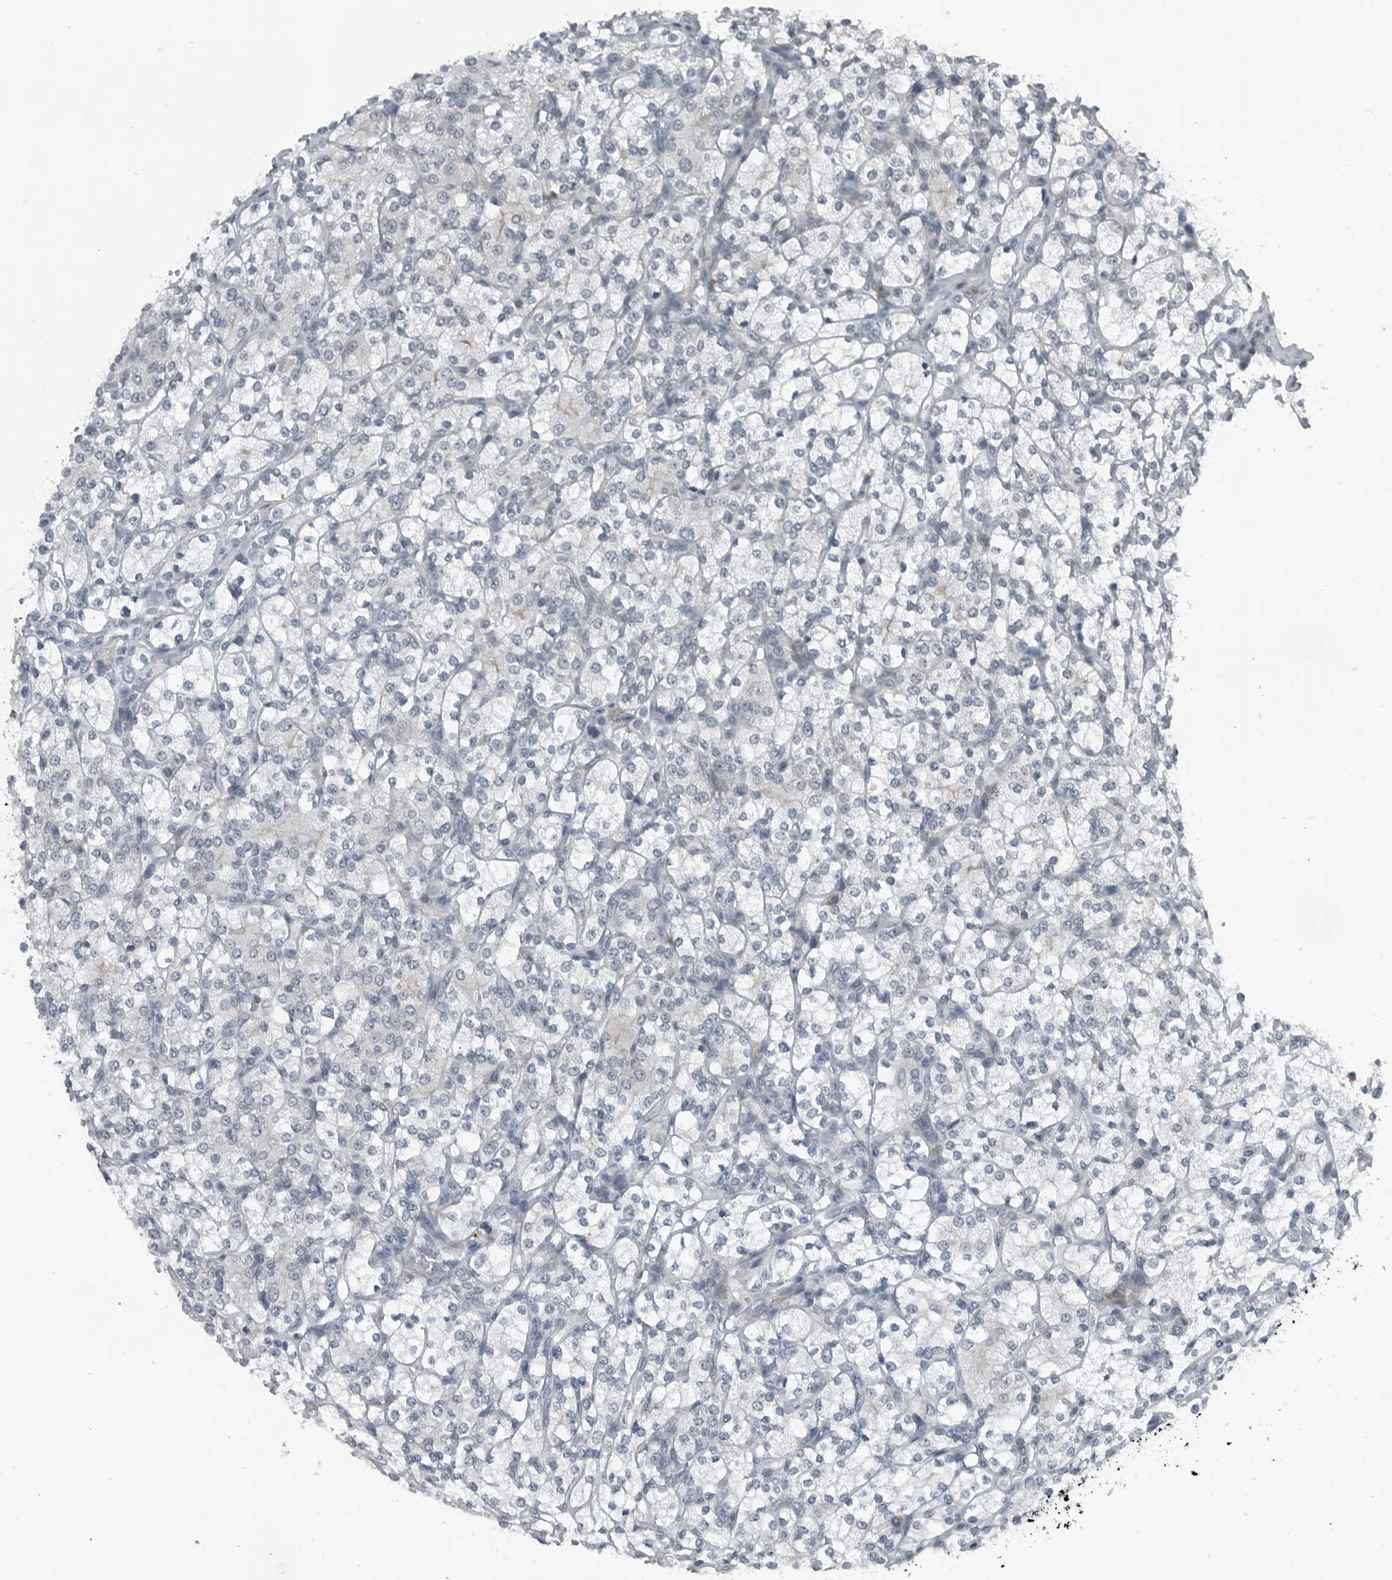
{"staining": {"intensity": "negative", "quantity": "none", "location": "none"}, "tissue": "renal cancer", "cell_type": "Tumor cells", "image_type": "cancer", "snomed": [{"axis": "morphology", "description": "Adenocarcinoma, NOS"}, {"axis": "topography", "description": "Kidney"}], "caption": "Immunohistochemistry of renal adenocarcinoma reveals no staining in tumor cells. (DAB immunohistochemistry (IHC), high magnification).", "gene": "DNAAF11", "patient": {"sex": "male", "age": 77}}